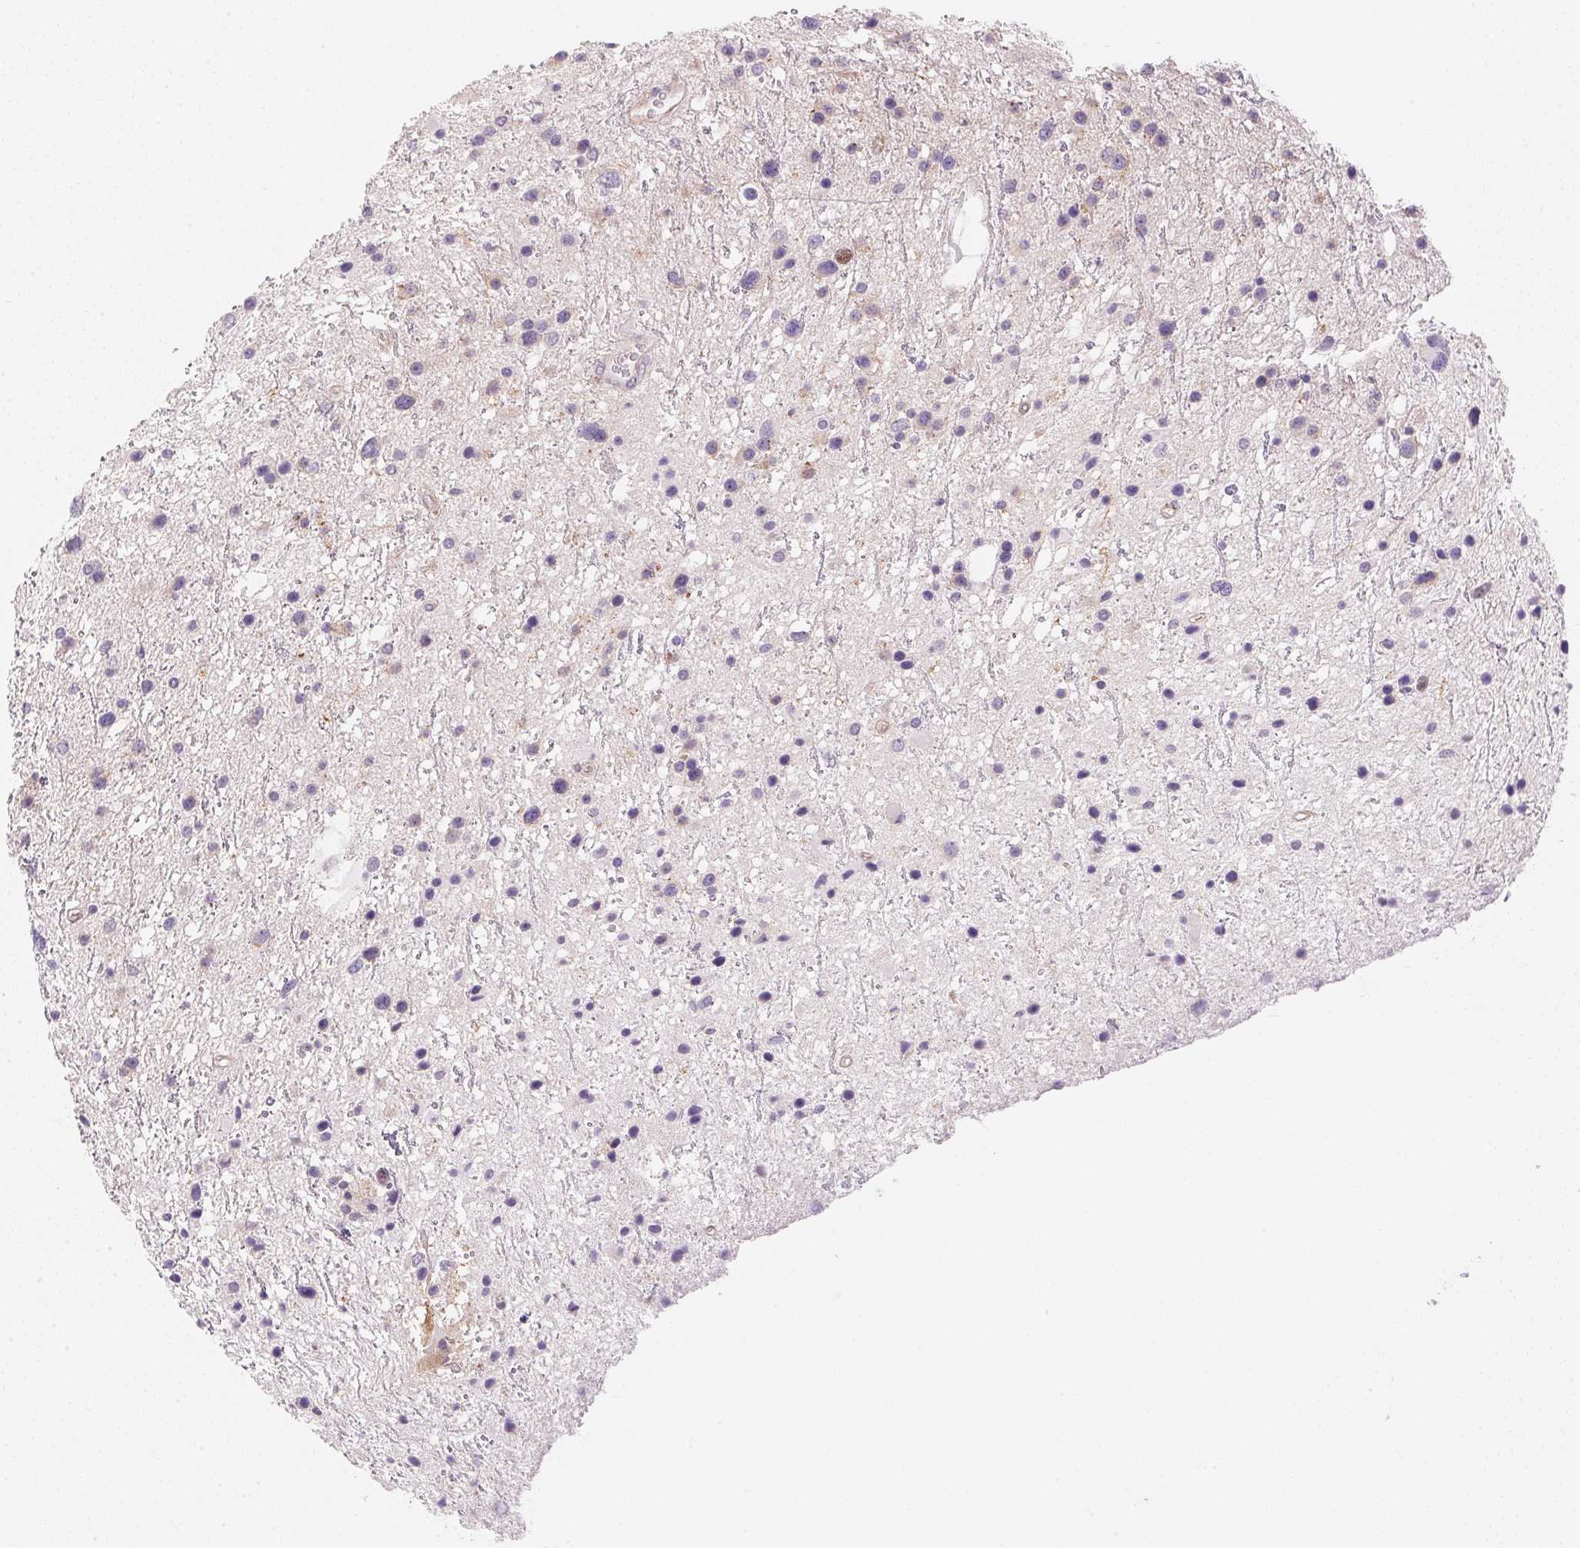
{"staining": {"intensity": "negative", "quantity": "none", "location": "none"}, "tissue": "glioma", "cell_type": "Tumor cells", "image_type": "cancer", "snomed": [{"axis": "morphology", "description": "Glioma, malignant, Low grade"}, {"axis": "topography", "description": "Brain"}], "caption": "Low-grade glioma (malignant) was stained to show a protein in brown. There is no significant staining in tumor cells. Brightfield microscopy of immunohistochemistry (IHC) stained with DAB (3,3'-diaminobenzidine) (brown) and hematoxylin (blue), captured at high magnification.", "gene": "SMTN", "patient": {"sex": "female", "age": 32}}